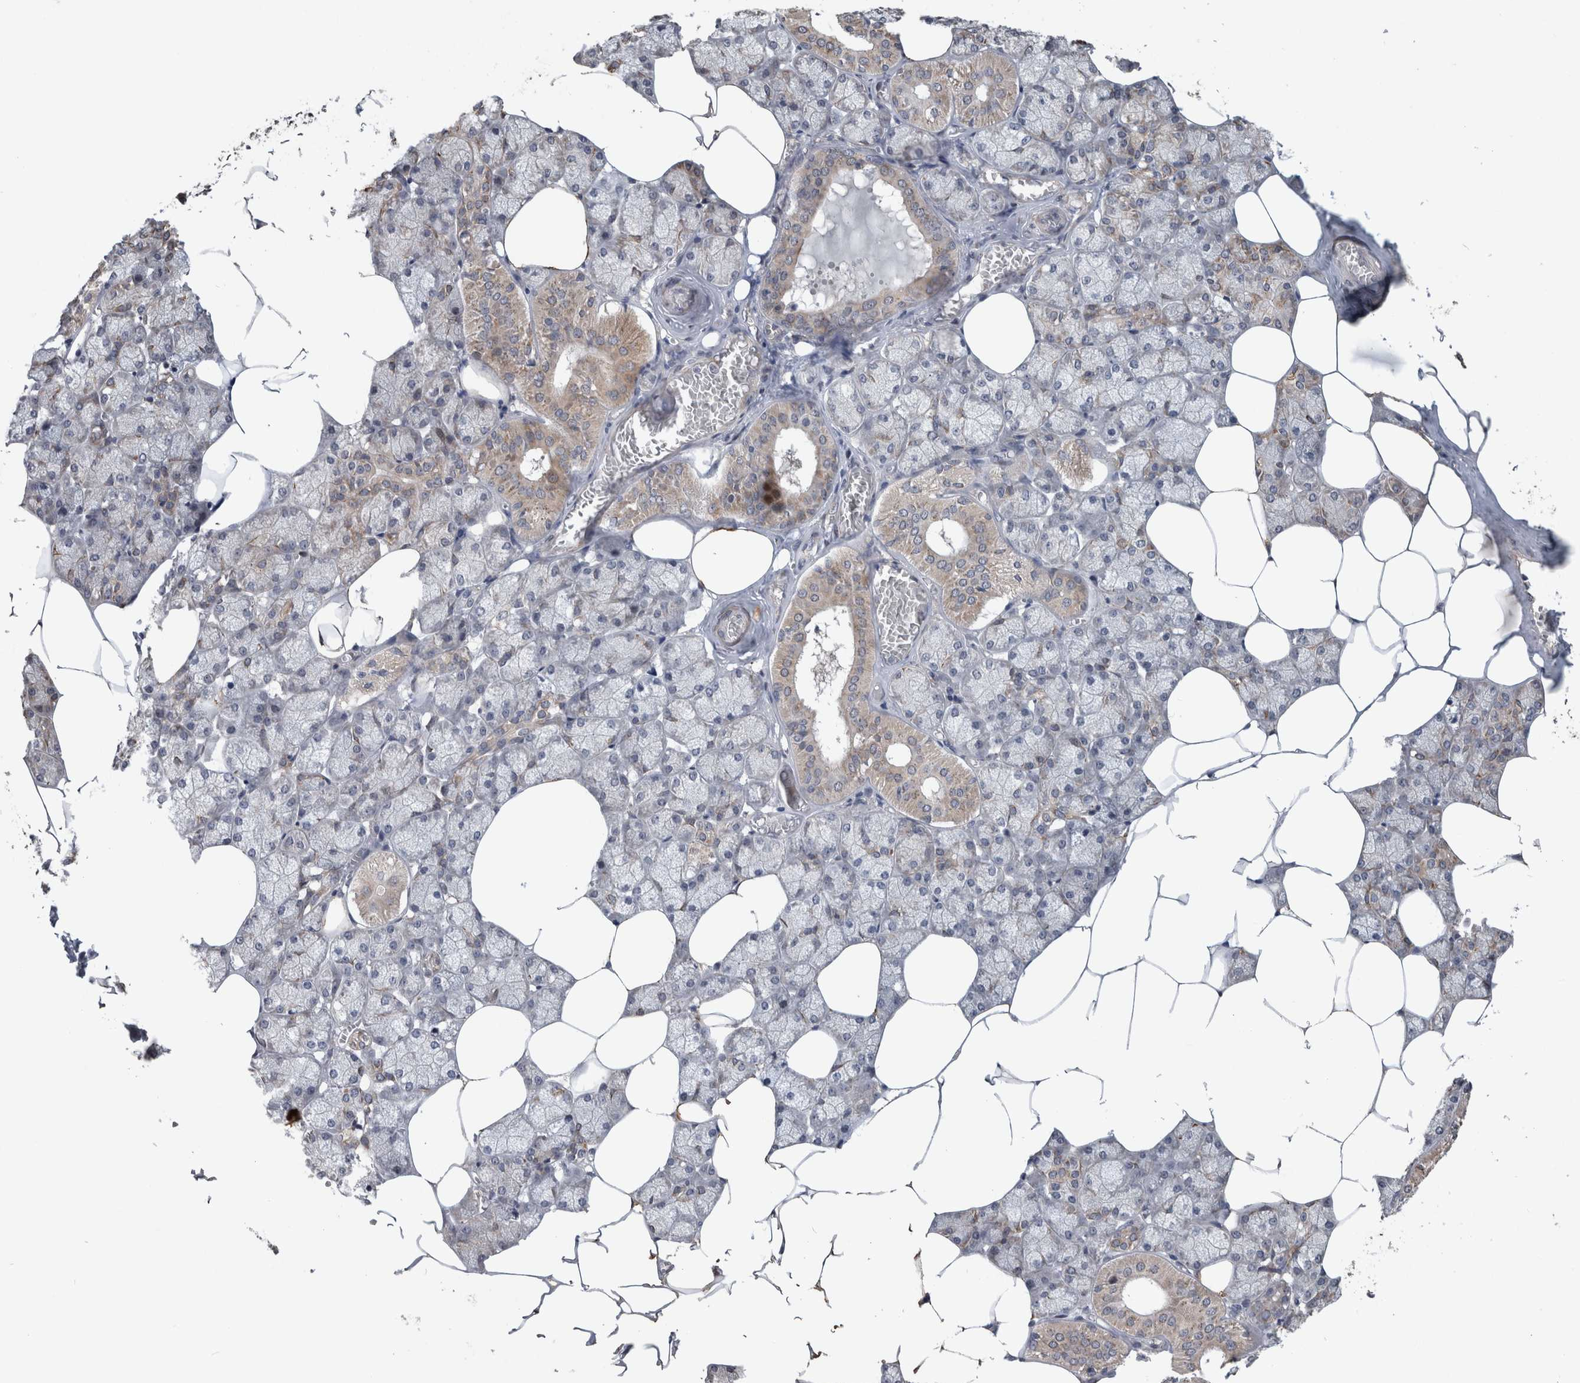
{"staining": {"intensity": "weak", "quantity": "25%-75%", "location": "cytoplasmic/membranous"}, "tissue": "salivary gland", "cell_type": "Glandular cells", "image_type": "normal", "snomed": [{"axis": "morphology", "description": "Normal tissue, NOS"}, {"axis": "topography", "description": "Salivary gland"}], "caption": "This is a histology image of immunohistochemistry staining of unremarkable salivary gland, which shows weak staining in the cytoplasmic/membranous of glandular cells.", "gene": "GIMAP6", "patient": {"sex": "male", "age": 62}}